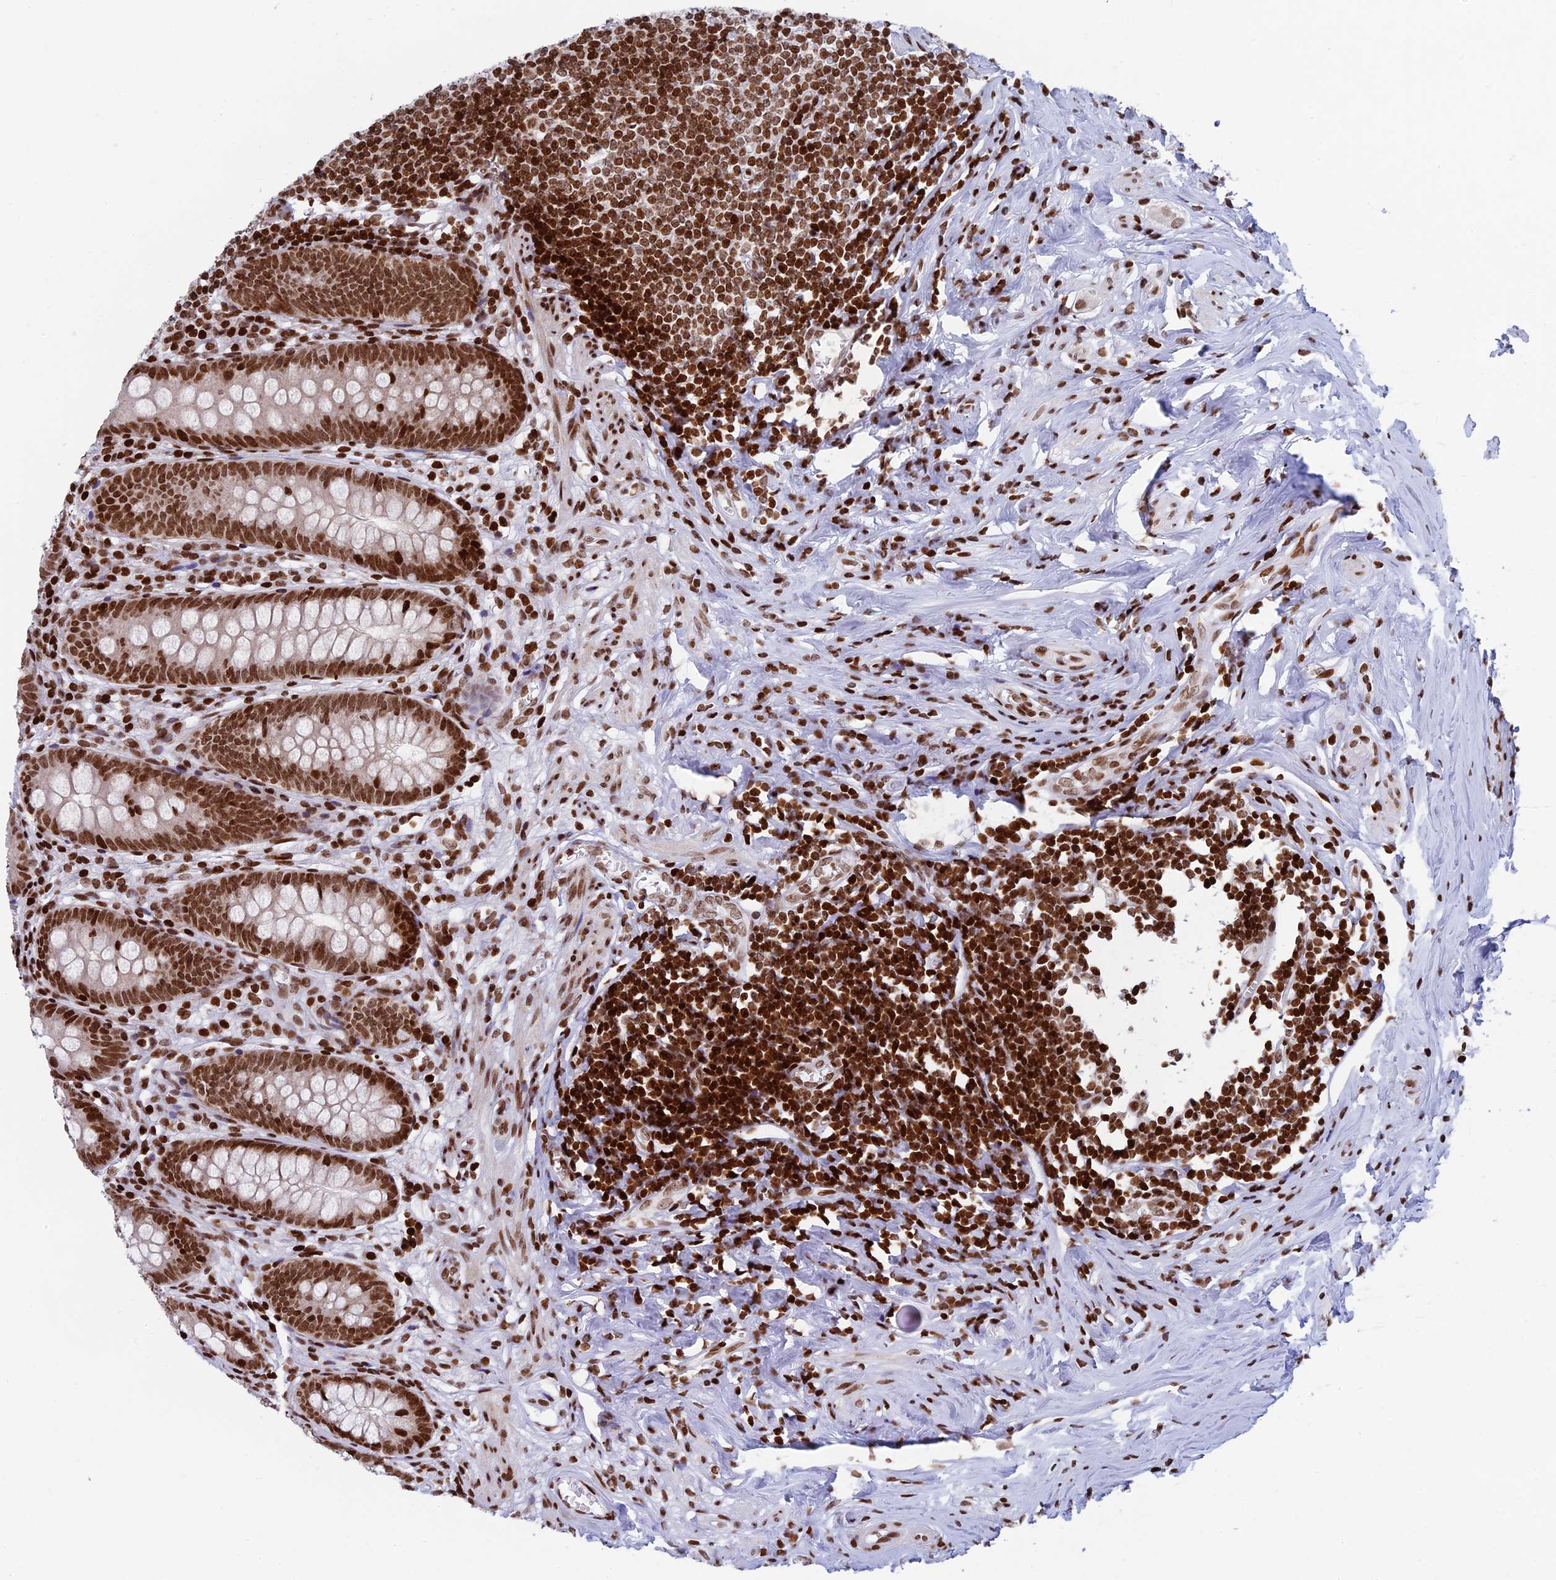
{"staining": {"intensity": "moderate", "quantity": ">75%", "location": "nuclear"}, "tissue": "appendix", "cell_type": "Glandular cells", "image_type": "normal", "snomed": [{"axis": "morphology", "description": "Normal tissue, NOS"}, {"axis": "topography", "description": "Appendix"}], "caption": "Glandular cells reveal medium levels of moderate nuclear expression in approximately >75% of cells in normal appendix.", "gene": "RPAP1", "patient": {"sex": "female", "age": 51}}